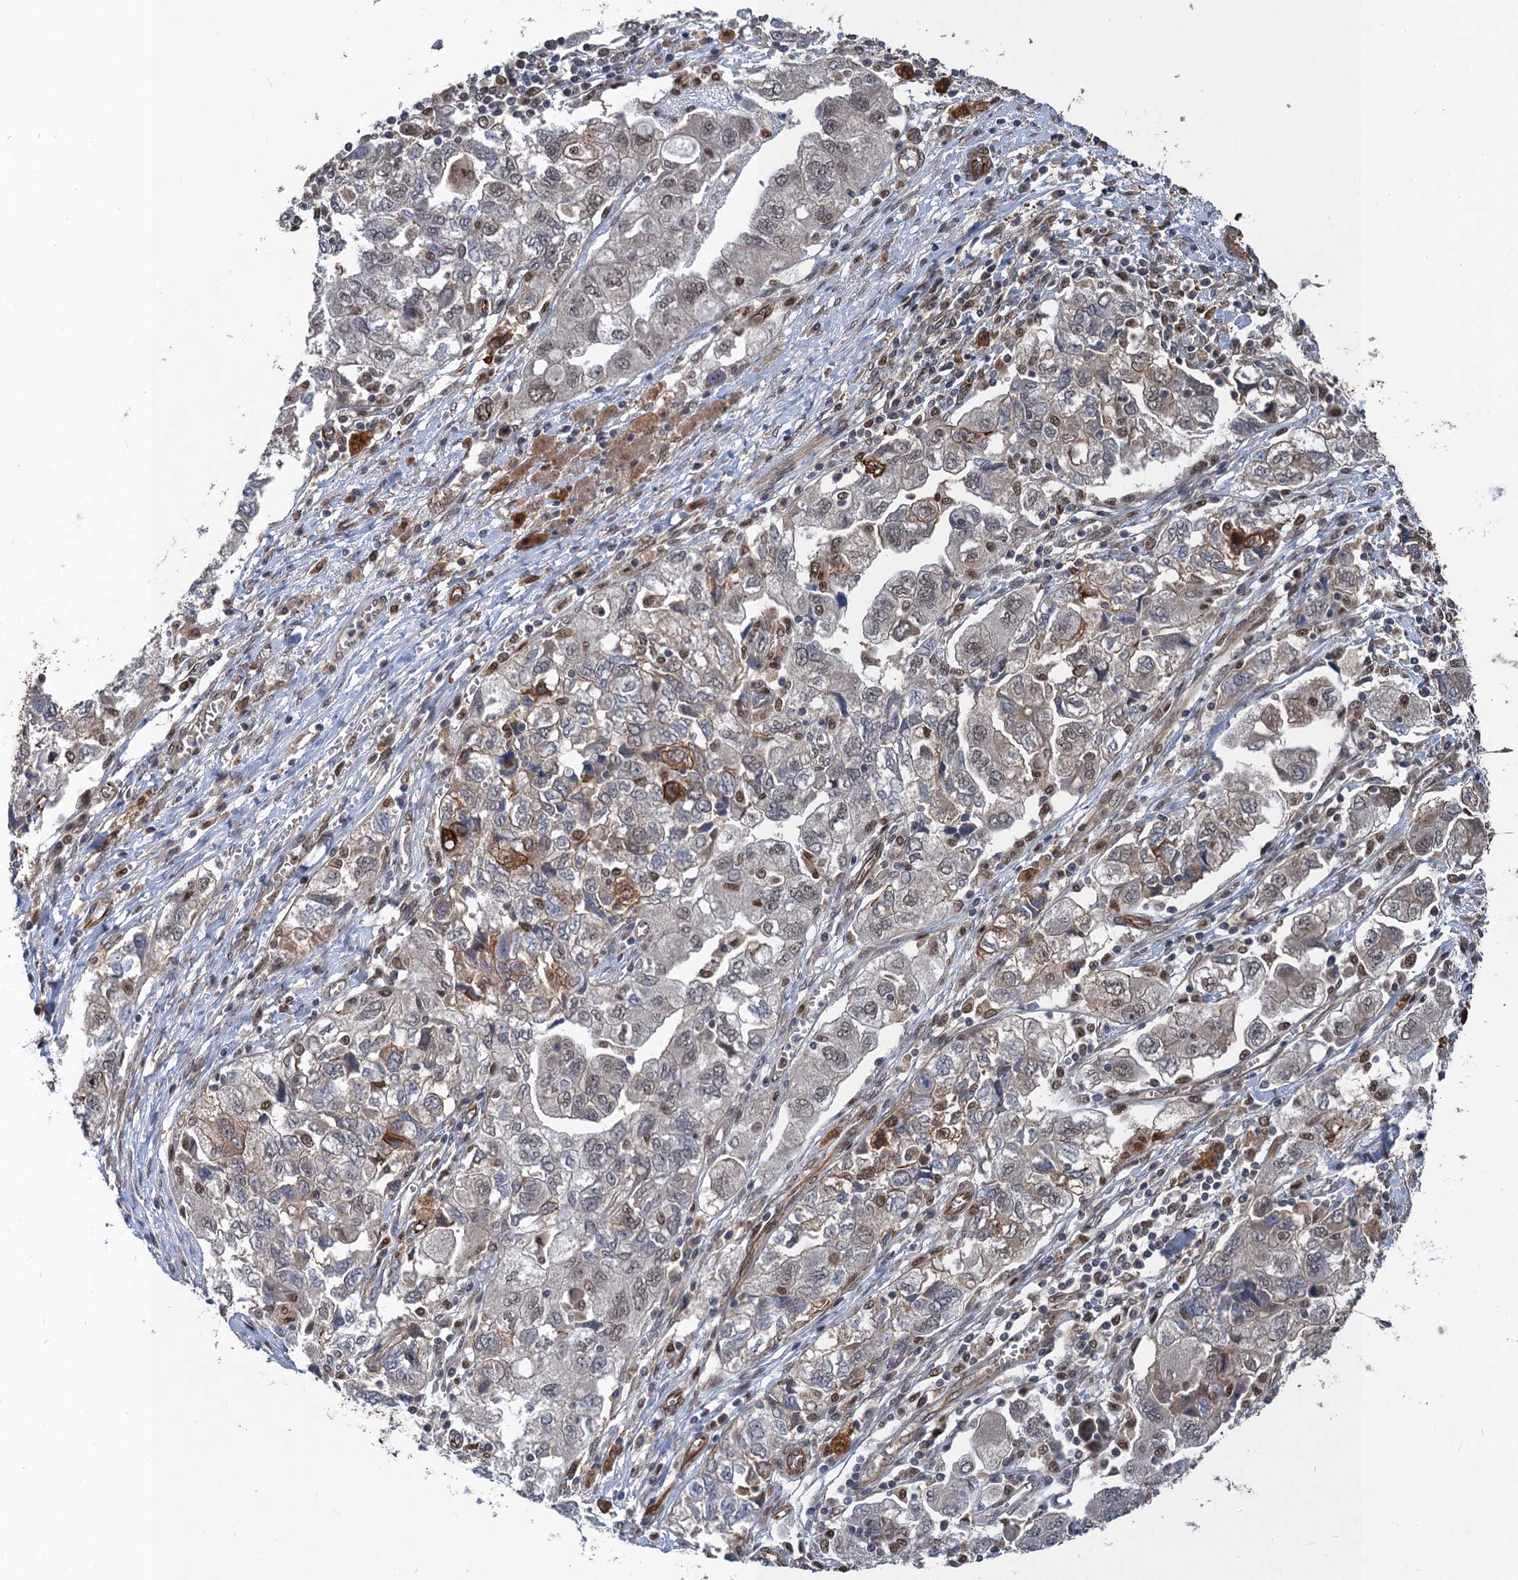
{"staining": {"intensity": "moderate", "quantity": "<25%", "location": "cytoplasmic/membranous"}, "tissue": "ovarian cancer", "cell_type": "Tumor cells", "image_type": "cancer", "snomed": [{"axis": "morphology", "description": "Carcinoma, NOS"}, {"axis": "morphology", "description": "Cystadenocarcinoma, serous, NOS"}, {"axis": "topography", "description": "Ovary"}], "caption": "Protein staining of ovarian cancer tissue displays moderate cytoplasmic/membranous expression in about <25% of tumor cells.", "gene": "TTC31", "patient": {"sex": "female", "age": 69}}